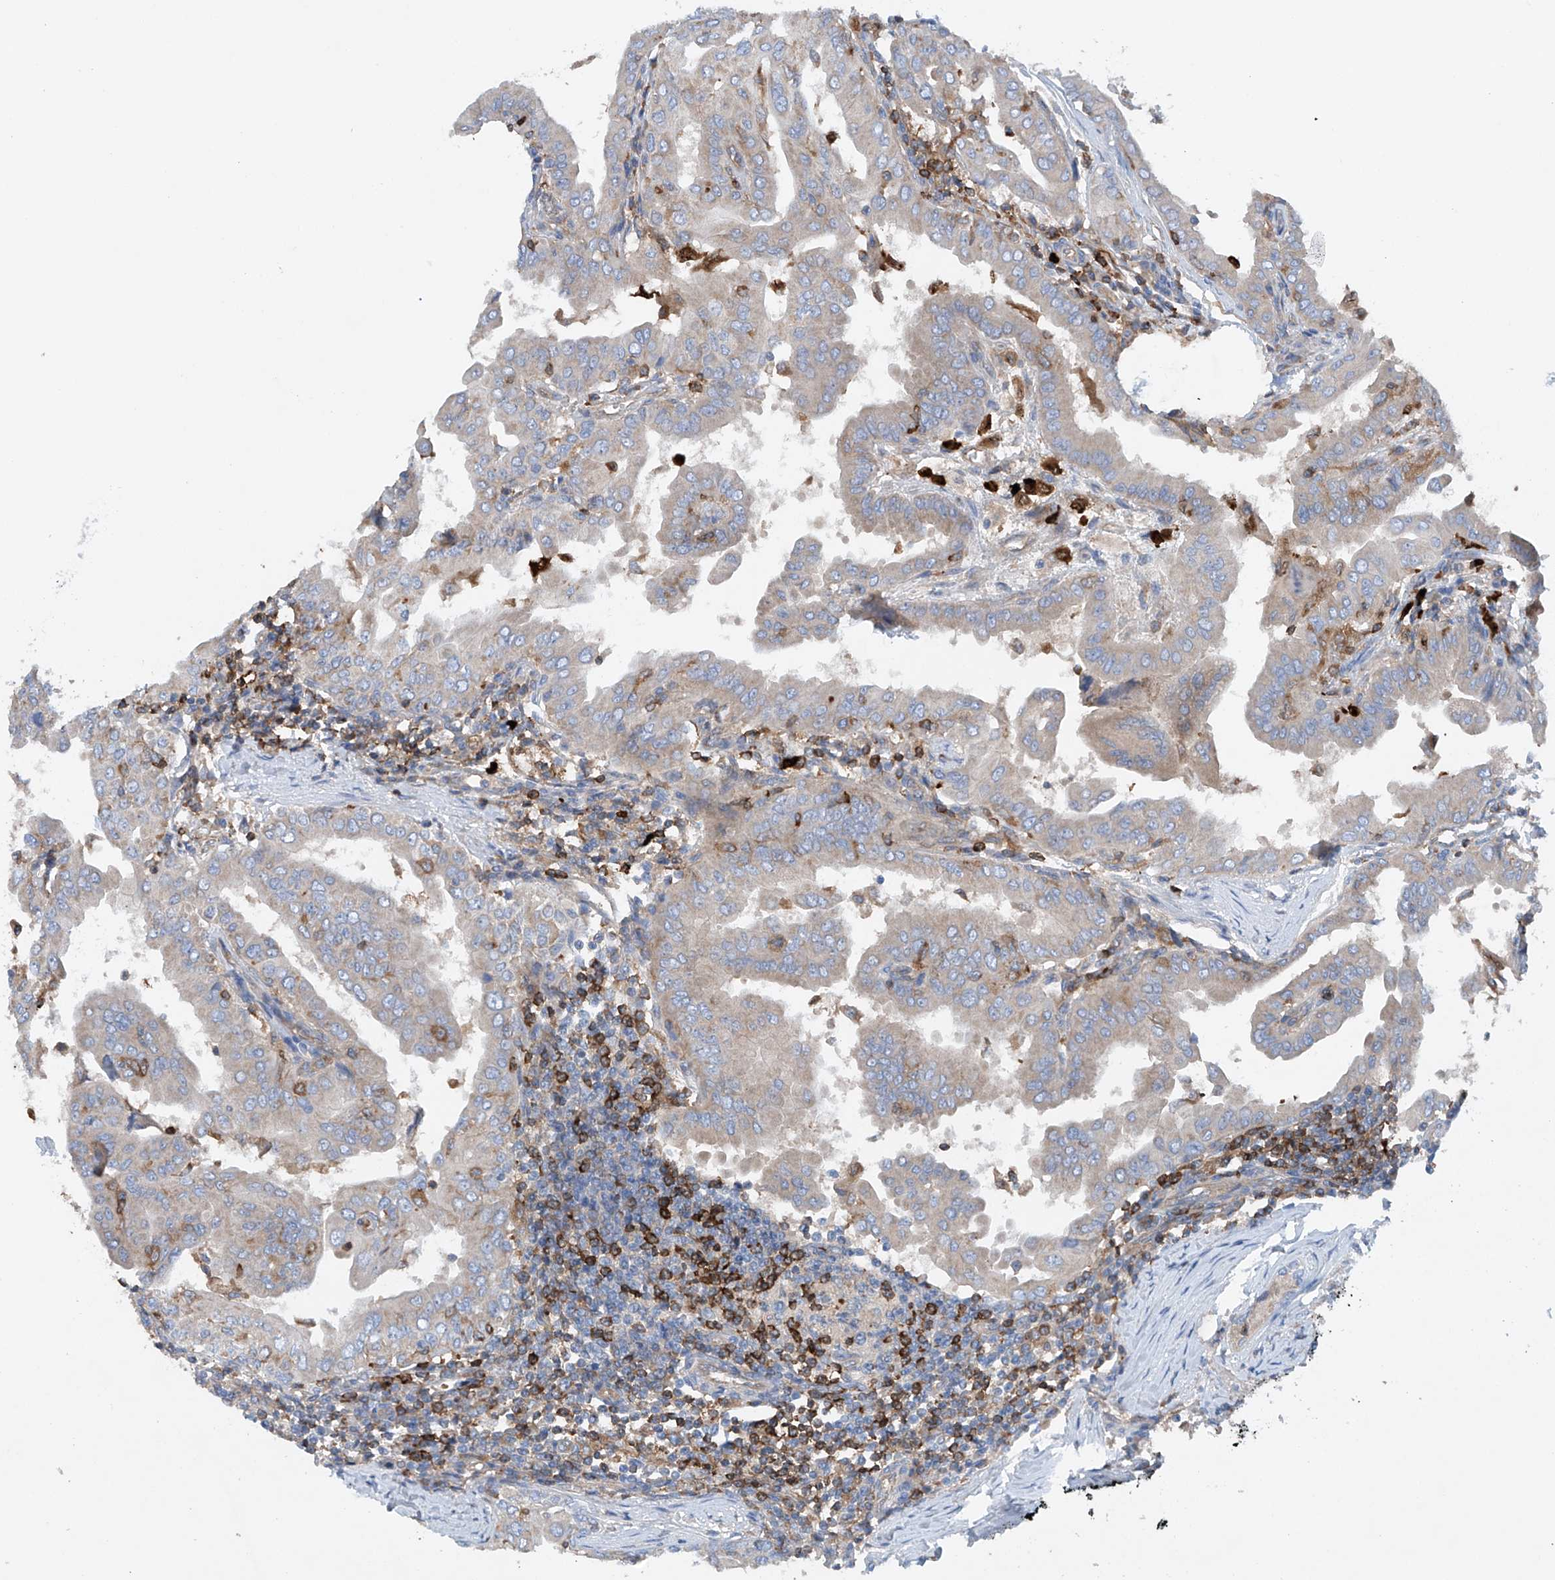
{"staining": {"intensity": "negative", "quantity": "none", "location": "none"}, "tissue": "thyroid cancer", "cell_type": "Tumor cells", "image_type": "cancer", "snomed": [{"axis": "morphology", "description": "Papillary adenocarcinoma, NOS"}, {"axis": "topography", "description": "Thyroid gland"}], "caption": "Papillary adenocarcinoma (thyroid) was stained to show a protein in brown. There is no significant expression in tumor cells.", "gene": "PHACTR2", "patient": {"sex": "male", "age": 33}}